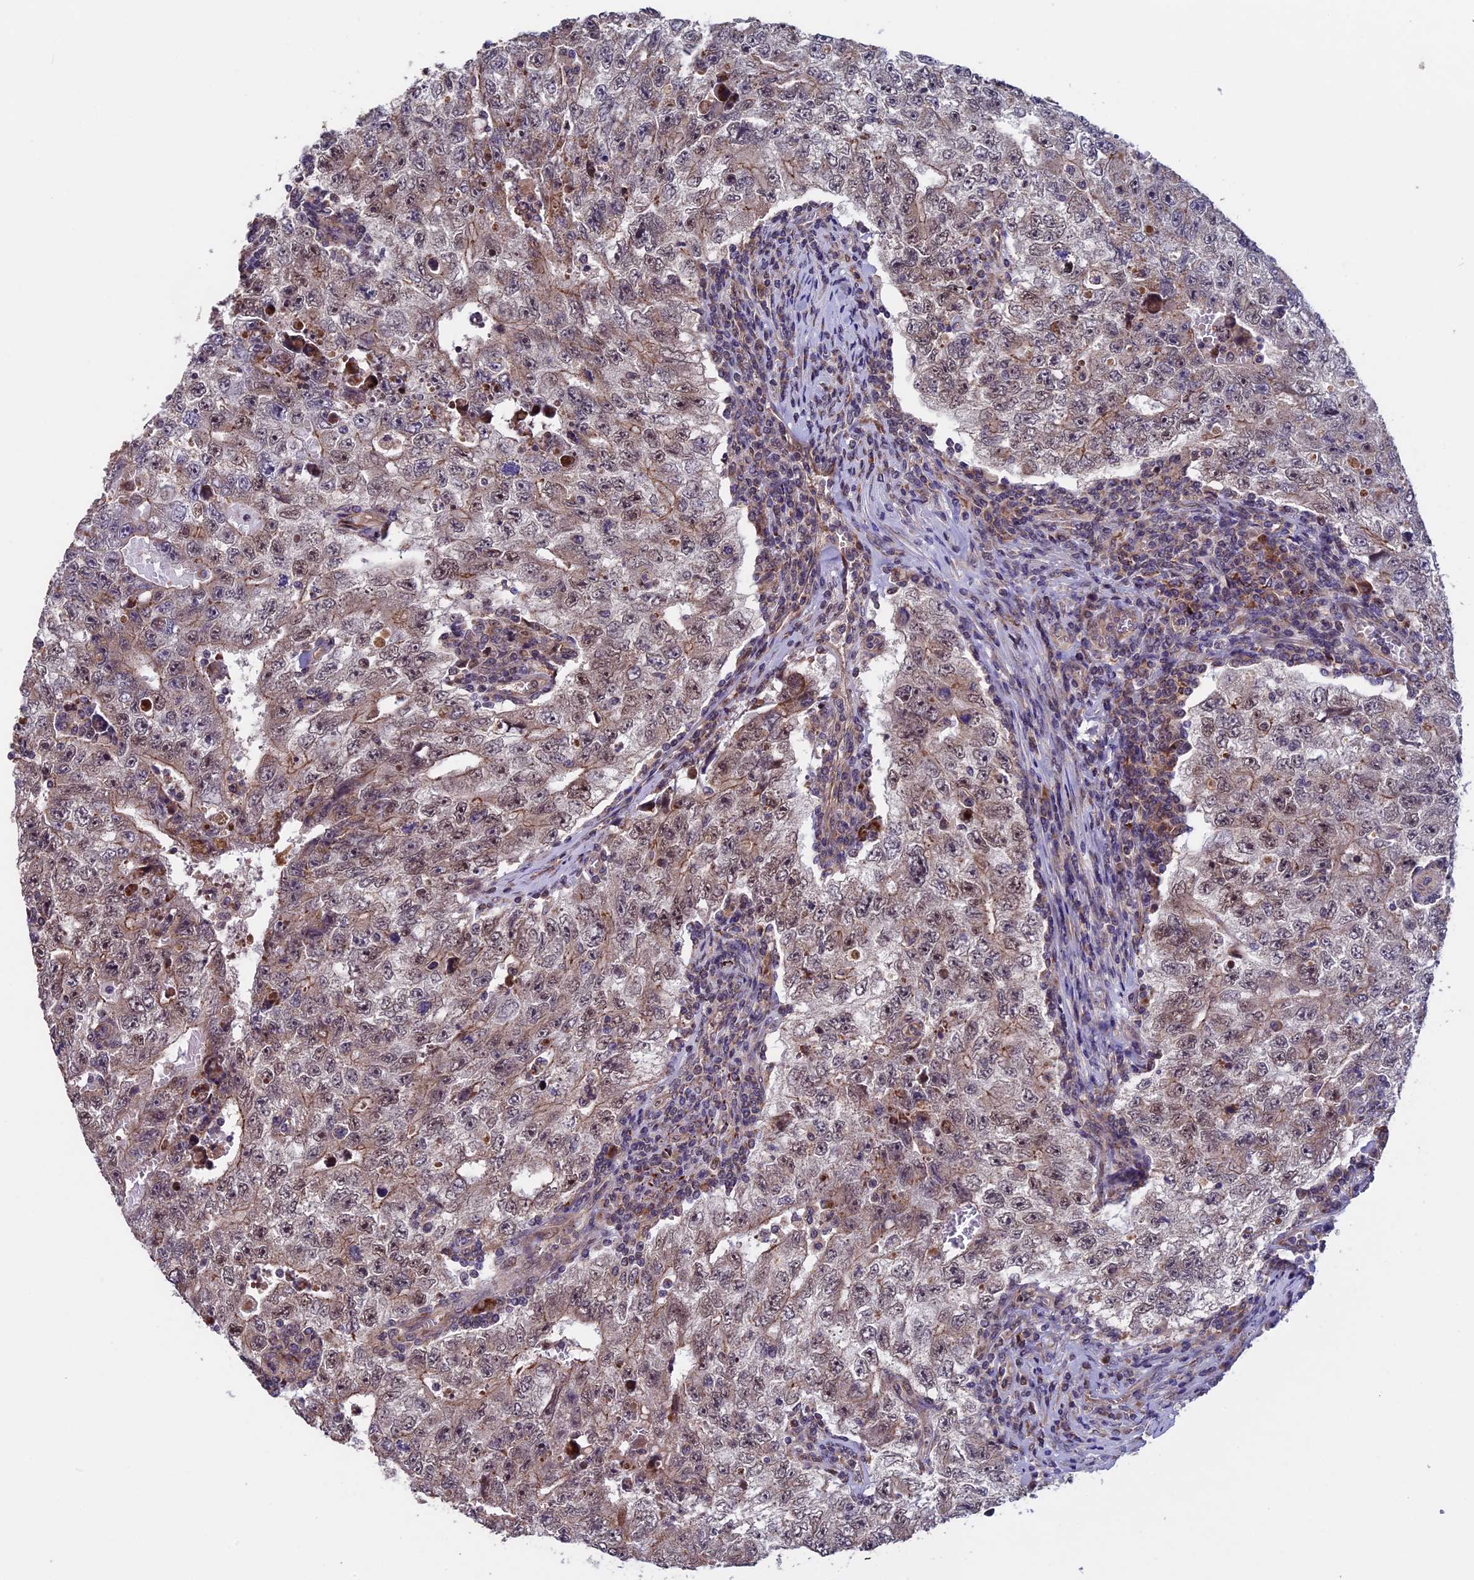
{"staining": {"intensity": "weak", "quantity": "25%-75%", "location": "cytoplasmic/membranous"}, "tissue": "testis cancer", "cell_type": "Tumor cells", "image_type": "cancer", "snomed": [{"axis": "morphology", "description": "Carcinoma, Embryonal, NOS"}, {"axis": "topography", "description": "Testis"}], "caption": "A brown stain highlights weak cytoplasmic/membranous positivity of a protein in embryonal carcinoma (testis) tumor cells. Immunohistochemistry stains the protein in brown and the nuclei are stained blue.", "gene": "RNF17", "patient": {"sex": "male", "age": 17}}